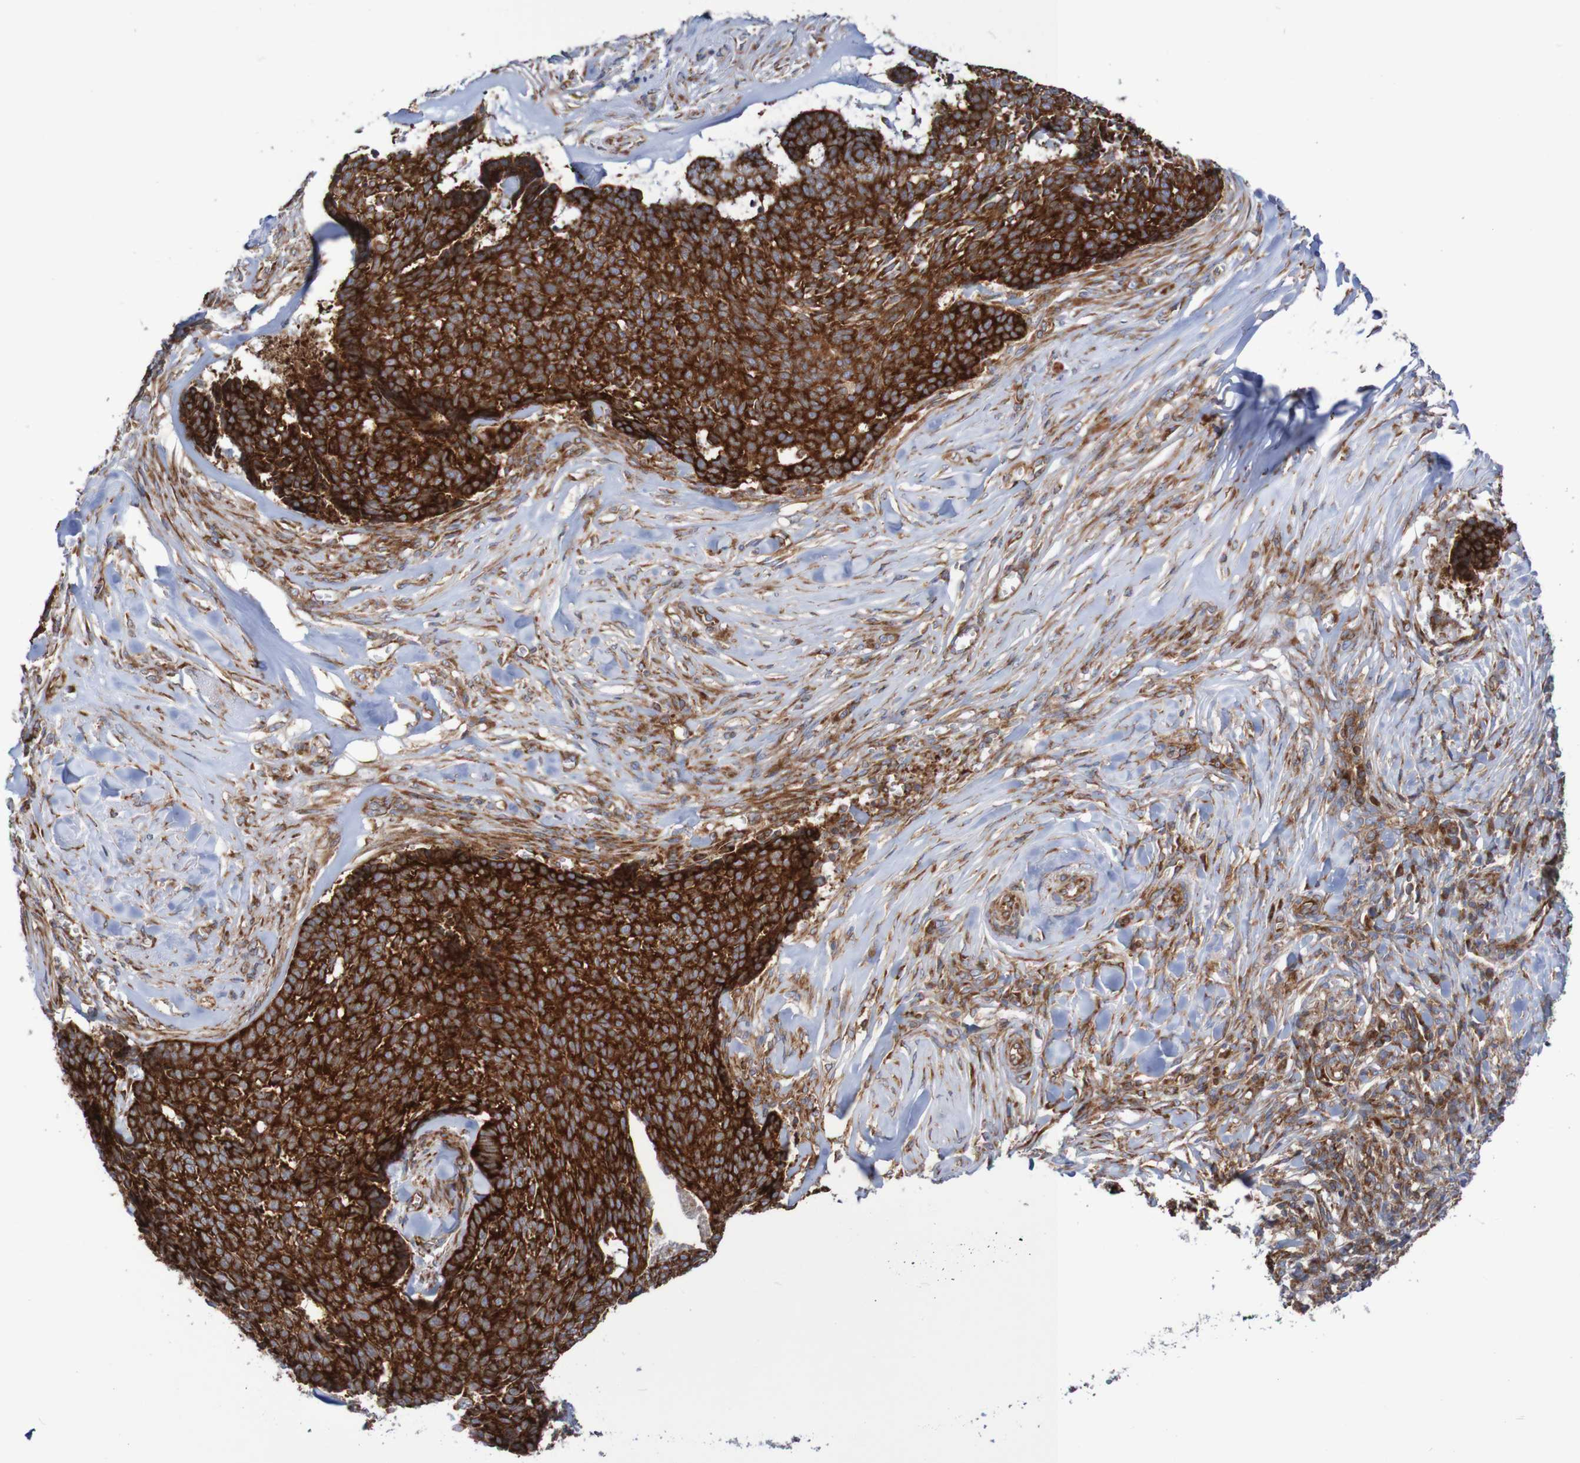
{"staining": {"intensity": "strong", "quantity": ">75%", "location": "cytoplasmic/membranous"}, "tissue": "skin cancer", "cell_type": "Tumor cells", "image_type": "cancer", "snomed": [{"axis": "morphology", "description": "Basal cell carcinoma"}, {"axis": "topography", "description": "Skin"}], "caption": "Immunohistochemistry (IHC) (DAB) staining of human skin basal cell carcinoma reveals strong cytoplasmic/membranous protein staining in about >75% of tumor cells.", "gene": "FXR2", "patient": {"sex": "male", "age": 84}}